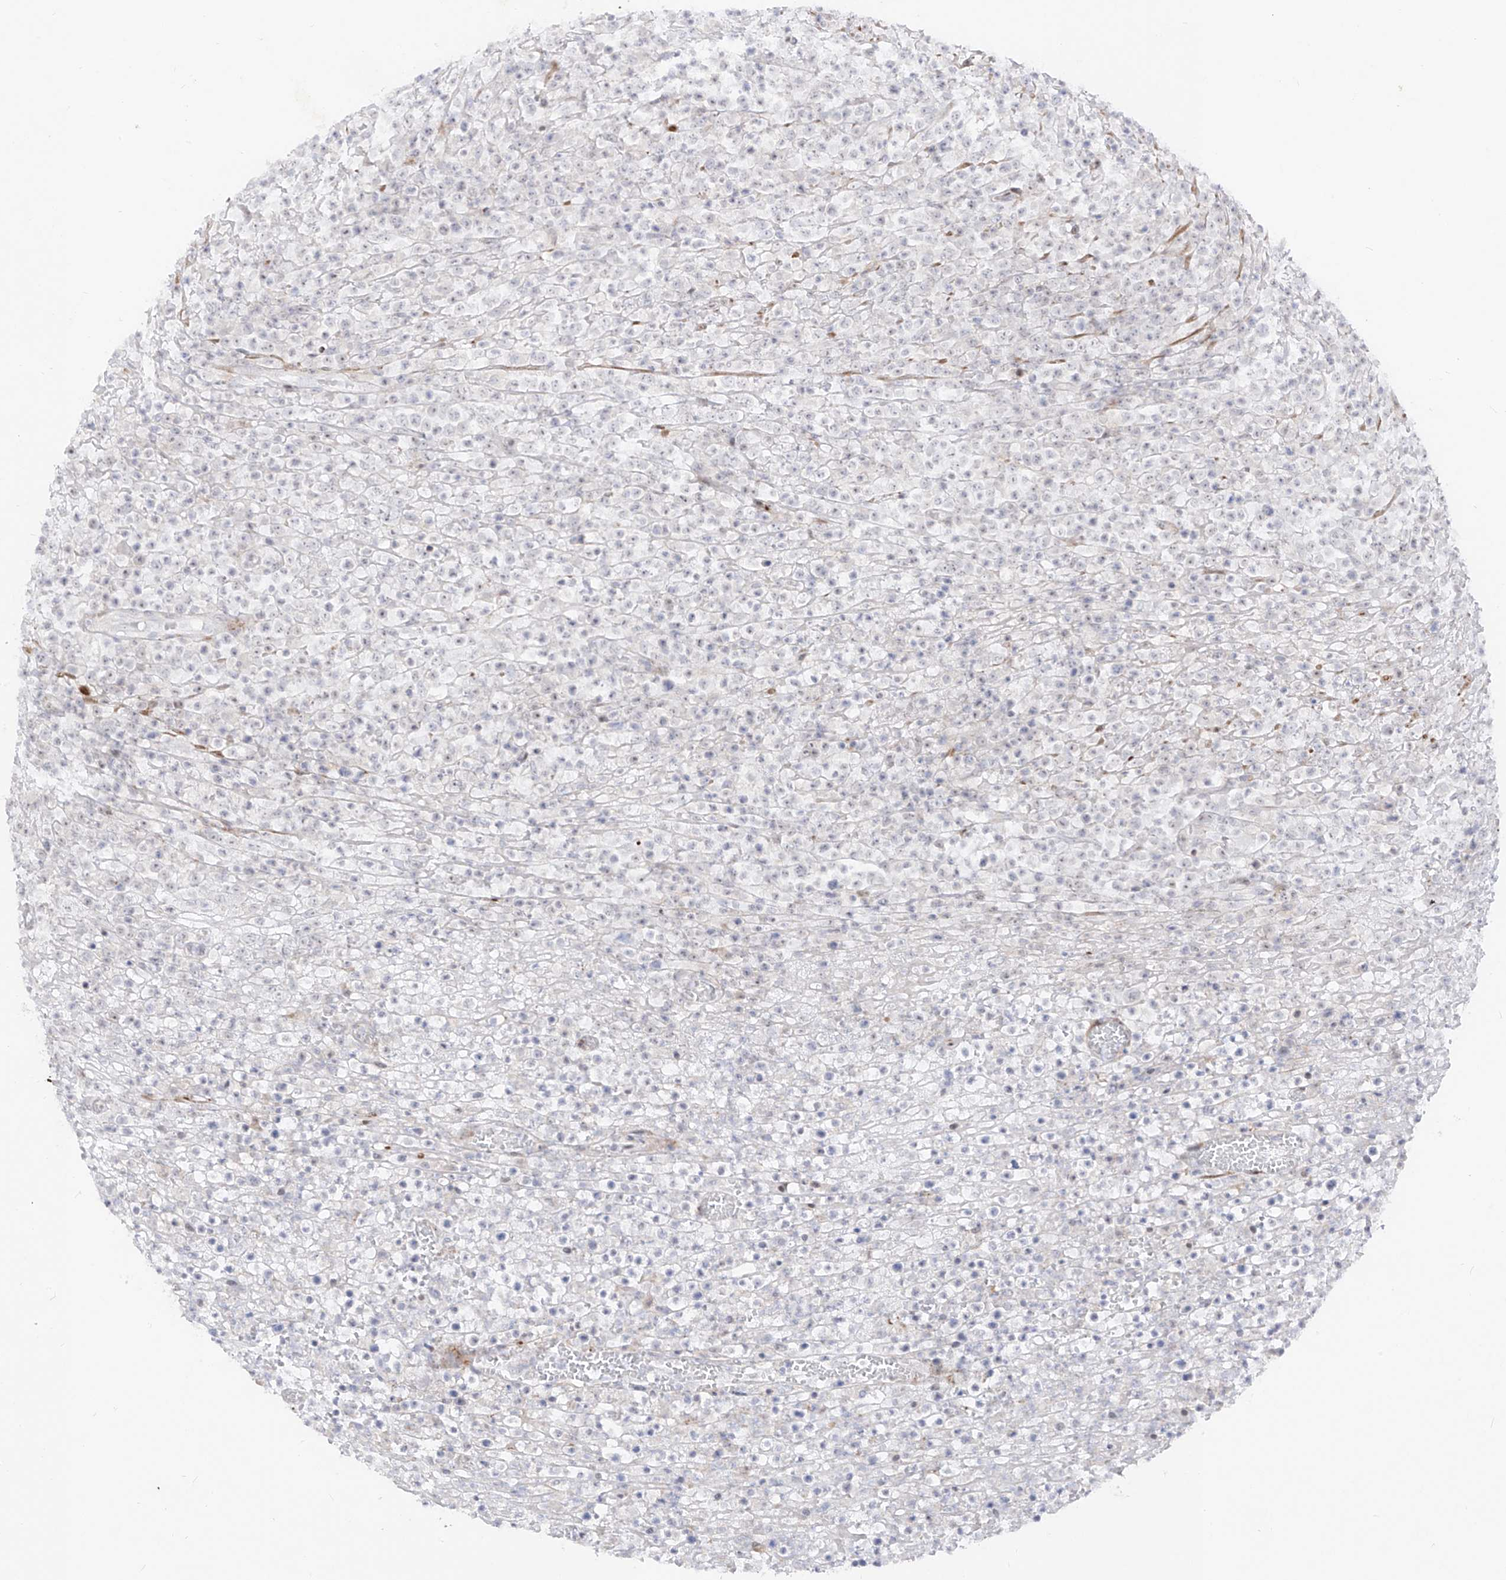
{"staining": {"intensity": "negative", "quantity": "none", "location": "none"}, "tissue": "lymphoma", "cell_type": "Tumor cells", "image_type": "cancer", "snomed": [{"axis": "morphology", "description": "Malignant lymphoma, non-Hodgkin's type, High grade"}, {"axis": "topography", "description": "Colon"}], "caption": "Image shows no protein staining in tumor cells of malignant lymphoma, non-Hodgkin's type (high-grade) tissue.", "gene": "ZNF180", "patient": {"sex": "female", "age": 53}}